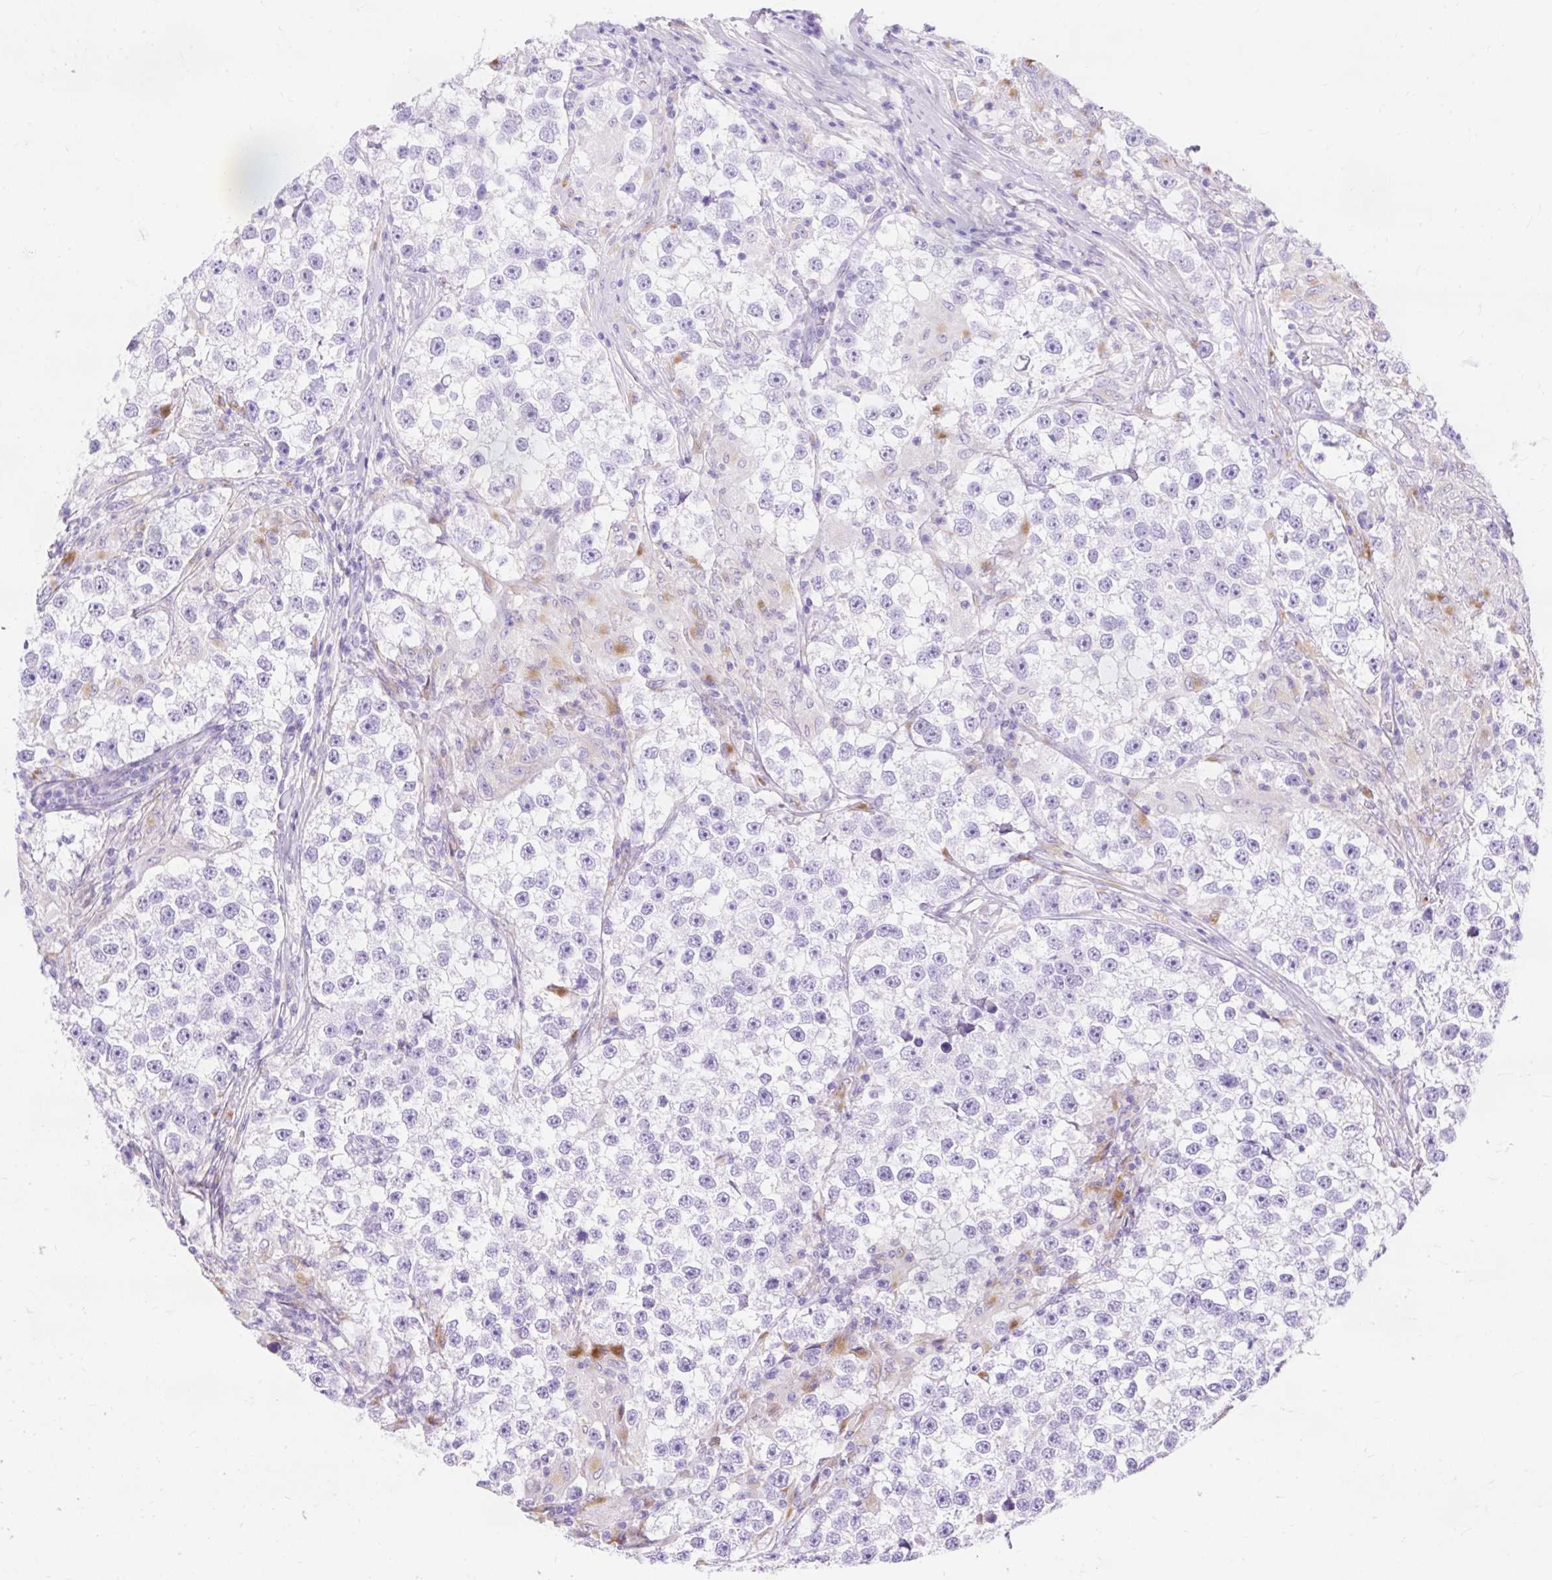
{"staining": {"intensity": "negative", "quantity": "none", "location": "none"}, "tissue": "testis cancer", "cell_type": "Tumor cells", "image_type": "cancer", "snomed": [{"axis": "morphology", "description": "Seminoma, NOS"}, {"axis": "topography", "description": "Testis"}], "caption": "Immunohistochemical staining of testis seminoma exhibits no significant expression in tumor cells.", "gene": "HEXB", "patient": {"sex": "male", "age": 46}}